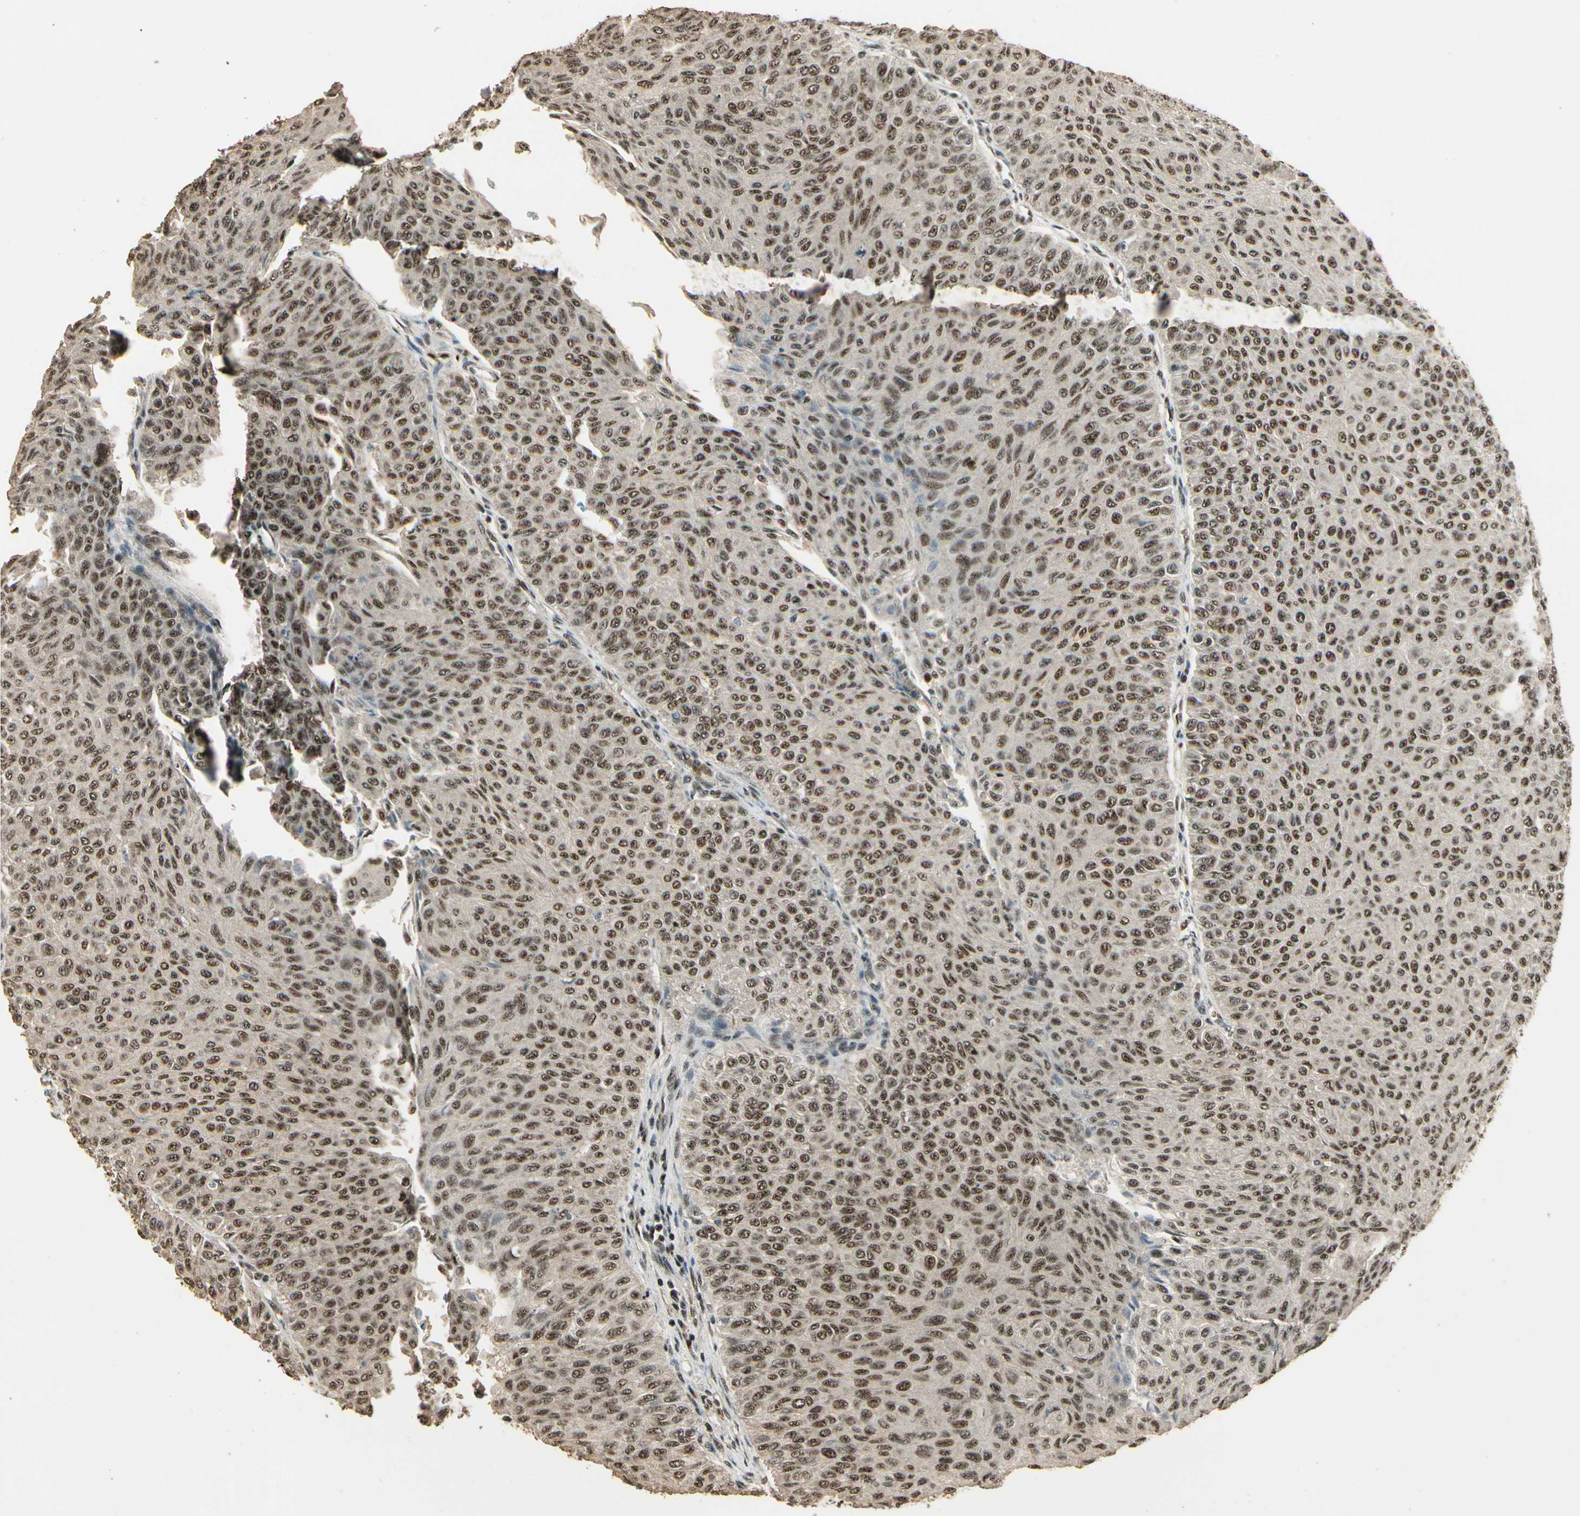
{"staining": {"intensity": "moderate", "quantity": ">75%", "location": "nuclear"}, "tissue": "urothelial cancer", "cell_type": "Tumor cells", "image_type": "cancer", "snomed": [{"axis": "morphology", "description": "Urothelial carcinoma, Low grade"}, {"axis": "topography", "description": "Urinary bladder"}], "caption": "About >75% of tumor cells in human urothelial cancer reveal moderate nuclear protein positivity as visualized by brown immunohistochemical staining.", "gene": "RBM25", "patient": {"sex": "male", "age": 78}}